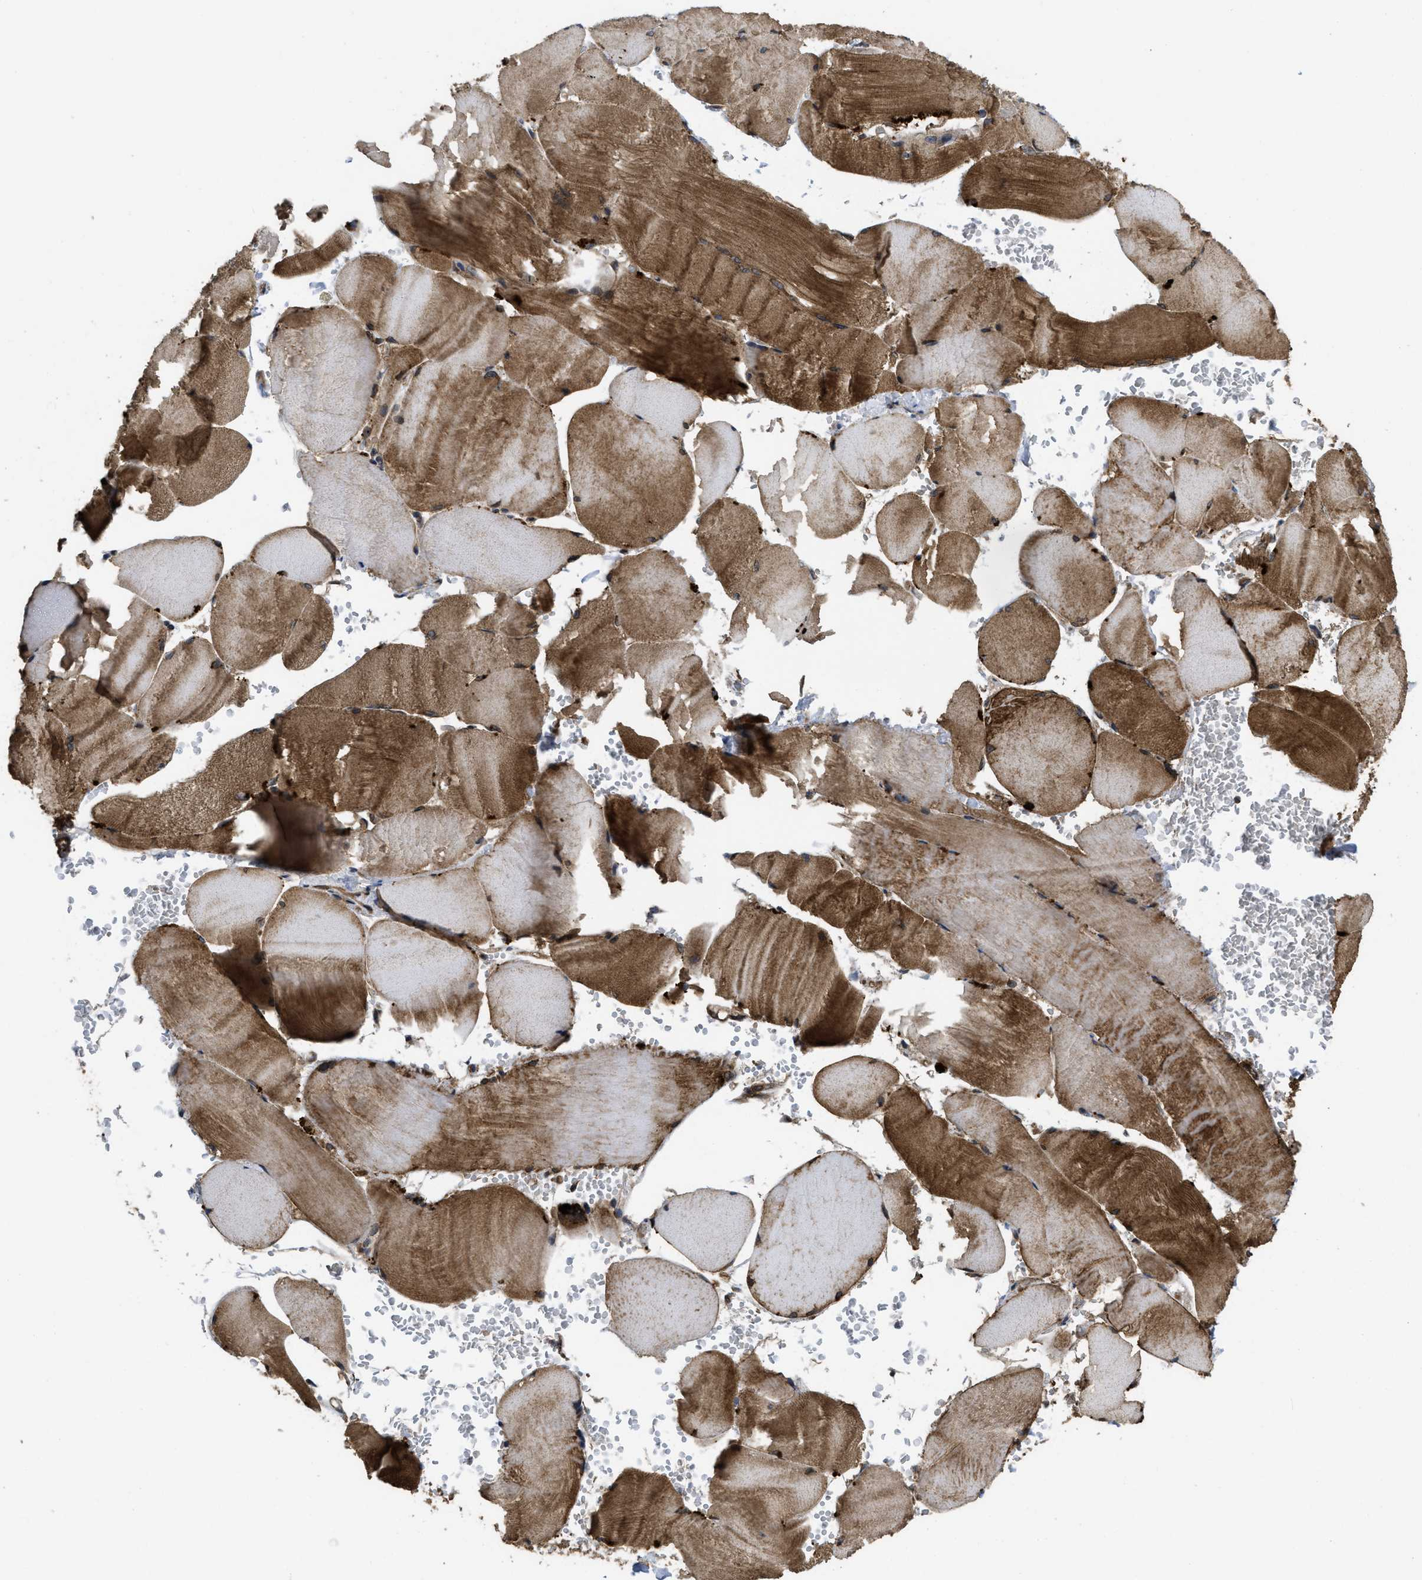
{"staining": {"intensity": "moderate", "quantity": ">75%", "location": "cytoplasmic/membranous"}, "tissue": "skeletal muscle", "cell_type": "Myocytes", "image_type": "normal", "snomed": [{"axis": "morphology", "description": "Normal tissue, NOS"}, {"axis": "topography", "description": "Skin"}, {"axis": "topography", "description": "Skeletal muscle"}], "caption": "The image displays staining of normal skeletal muscle, revealing moderate cytoplasmic/membranous protein positivity (brown color) within myocytes. (Brightfield microscopy of DAB IHC at high magnification).", "gene": "FZD6", "patient": {"sex": "male", "age": 83}}